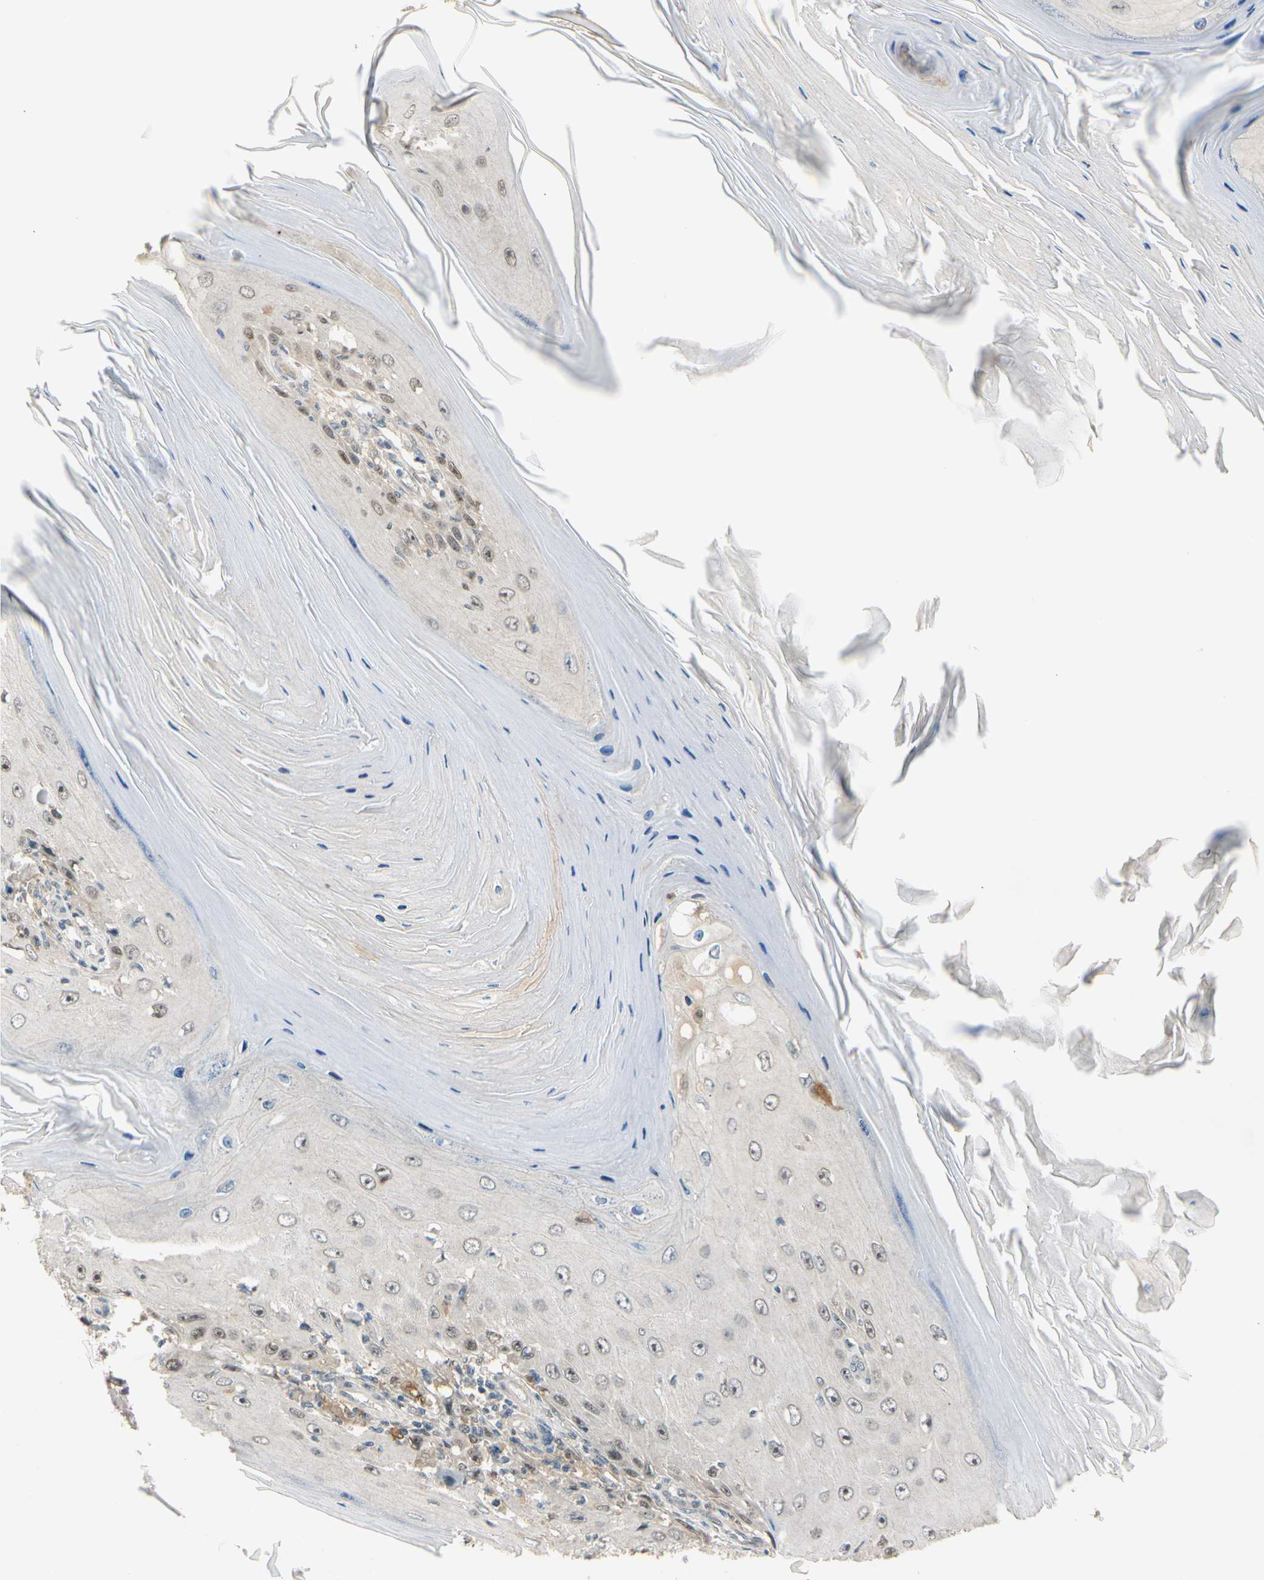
{"staining": {"intensity": "moderate", "quantity": "25%-75%", "location": "cytoplasmic/membranous,nuclear"}, "tissue": "skin cancer", "cell_type": "Tumor cells", "image_type": "cancer", "snomed": [{"axis": "morphology", "description": "Squamous cell carcinoma, NOS"}, {"axis": "topography", "description": "Skin"}], "caption": "Human skin cancer stained with a protein marker shows moderate staining in tumor cells.", "gene": "RIOX2", "patient": {"sex": "female", "age": 73}}